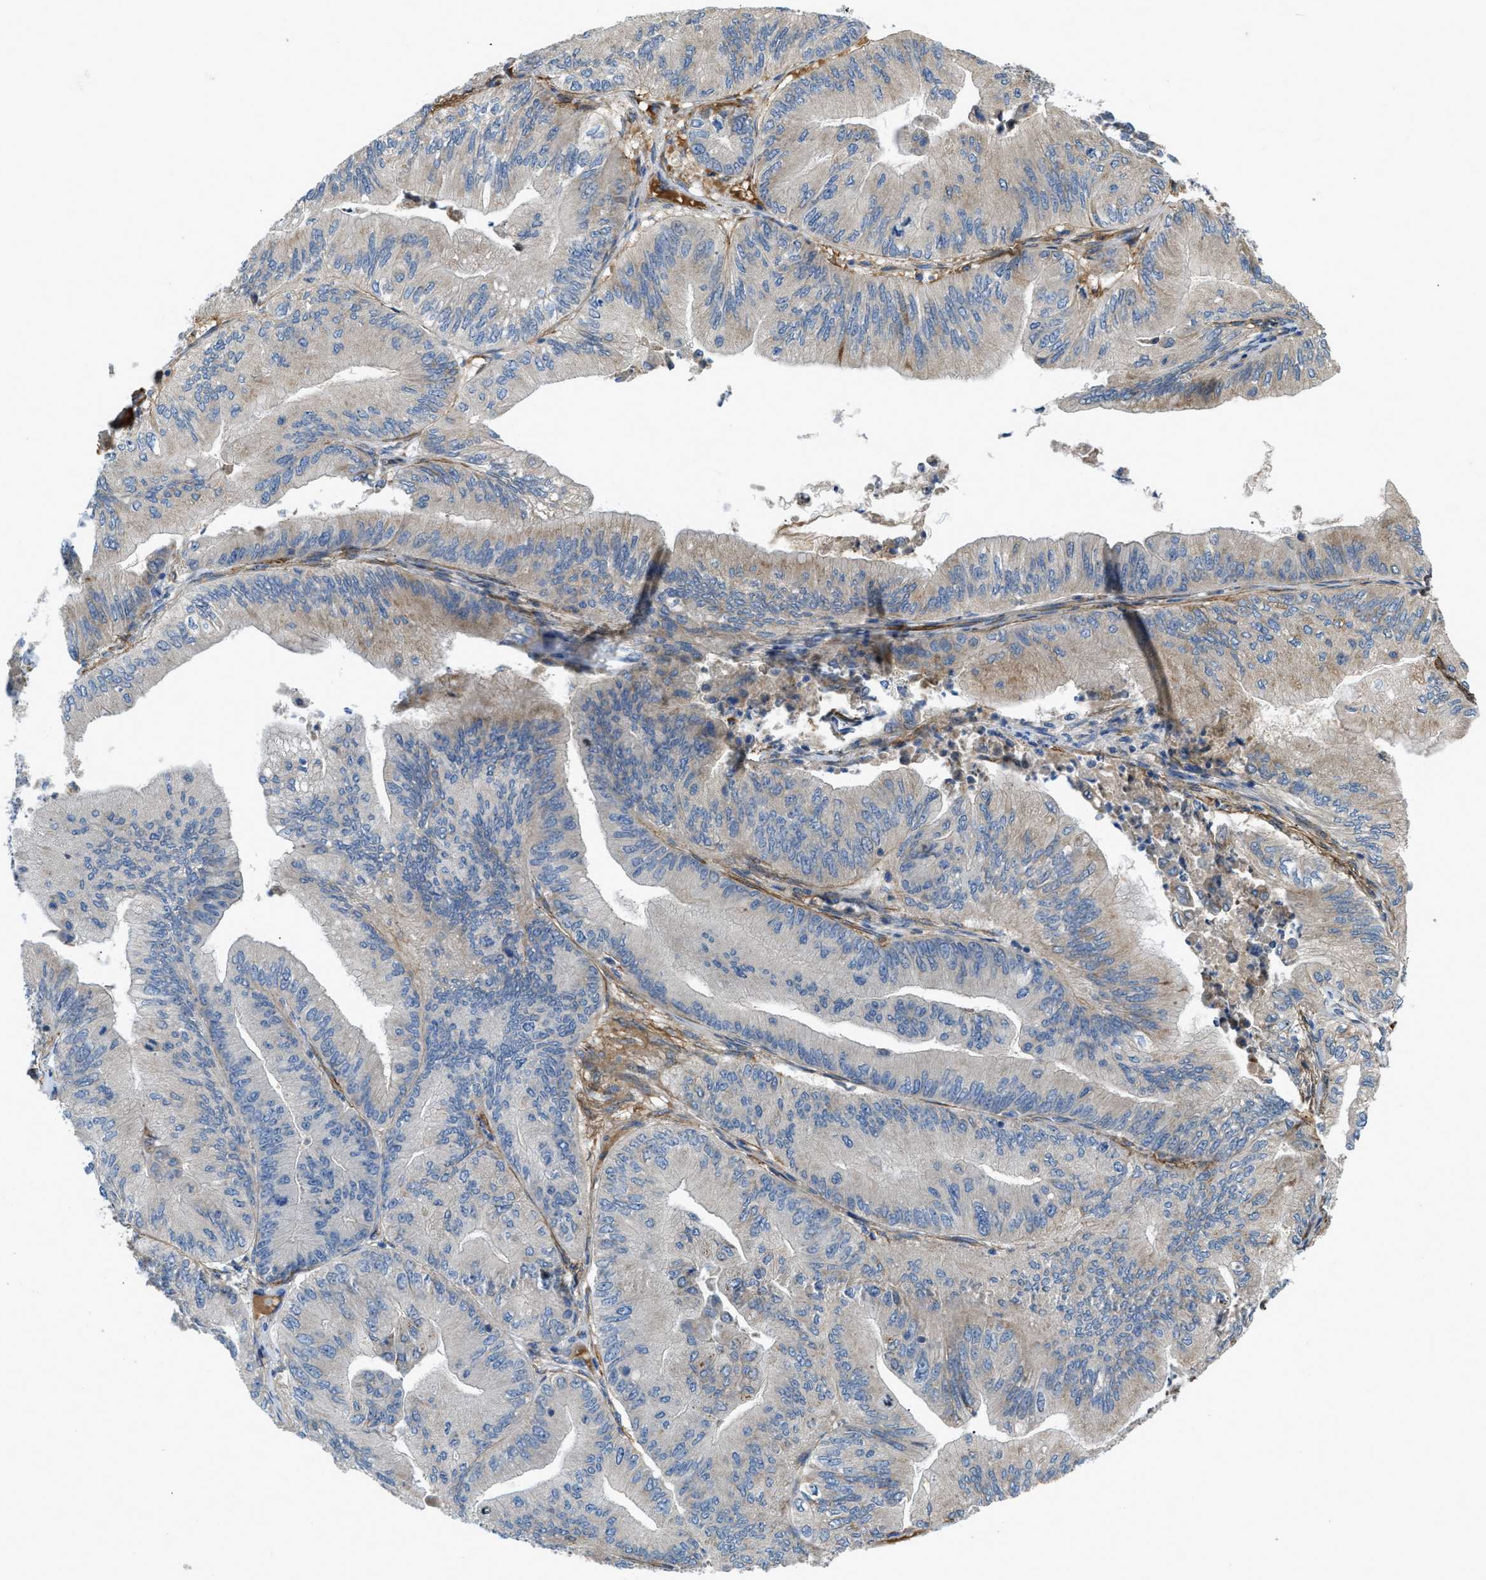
{"staining": {"intensity": "moderate", "quantity": "<25%", "location": "cytoplasmic/membranous"}, "tissue": "ovarian cancer", "cell_type": "Tumor cells", "image_type": "cancer", "snomed": [{"axis": "morphology", "description": "Cystadenocarcinoma, mucinous, NOS"}, {"axis": "topography", "description": "Ovary"}], "caption": "Ovarian cancer tissue reveals moderate cytoplasmic/membranous staining in about <25% of tumor cells, visualized by immunohistochemistry.", "gene": "BMPR1A", "patient": {"sex": "female", "age": 61}}